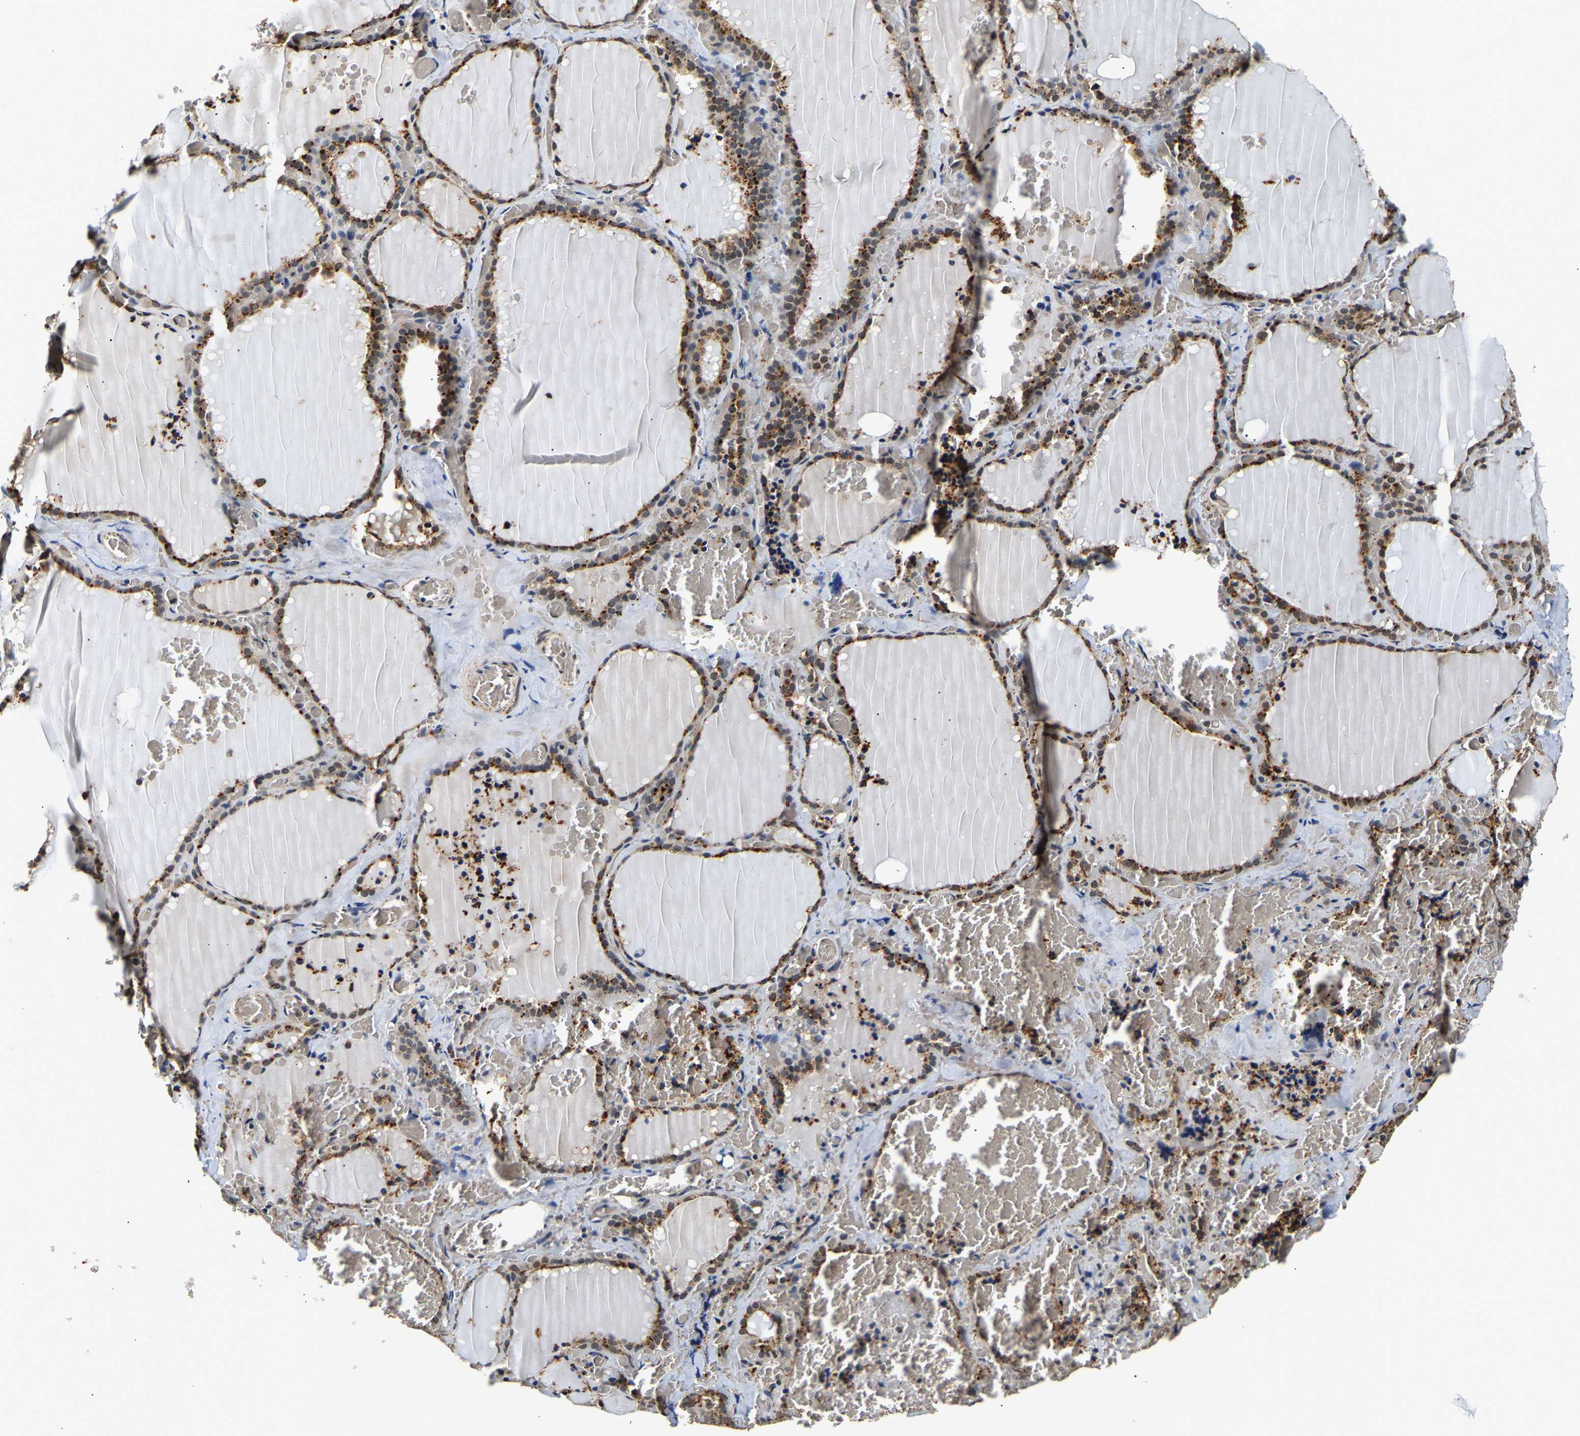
{"staining": {"intensity": "moderate", "quantity": ">75%", "location": "cytoplasmic/membranous"}, "tissue": "thyroid gland", "cell_type": "Glandular cells", "image_type": "normal", "snomed": [{"axis": "morphology", "description": "Normal tissue, NOS"}, {"axis": "topography", "description": "Thyroid gland"}], "caption": "About >75% of glandular cells in normal thyroid gland demonstrate moderate cytoplasmic/membranous protein positivity as visualized by brown immunohistochemical staining.", "gene": "SMU1", "patient": {"sex": "female", "age": 22}}